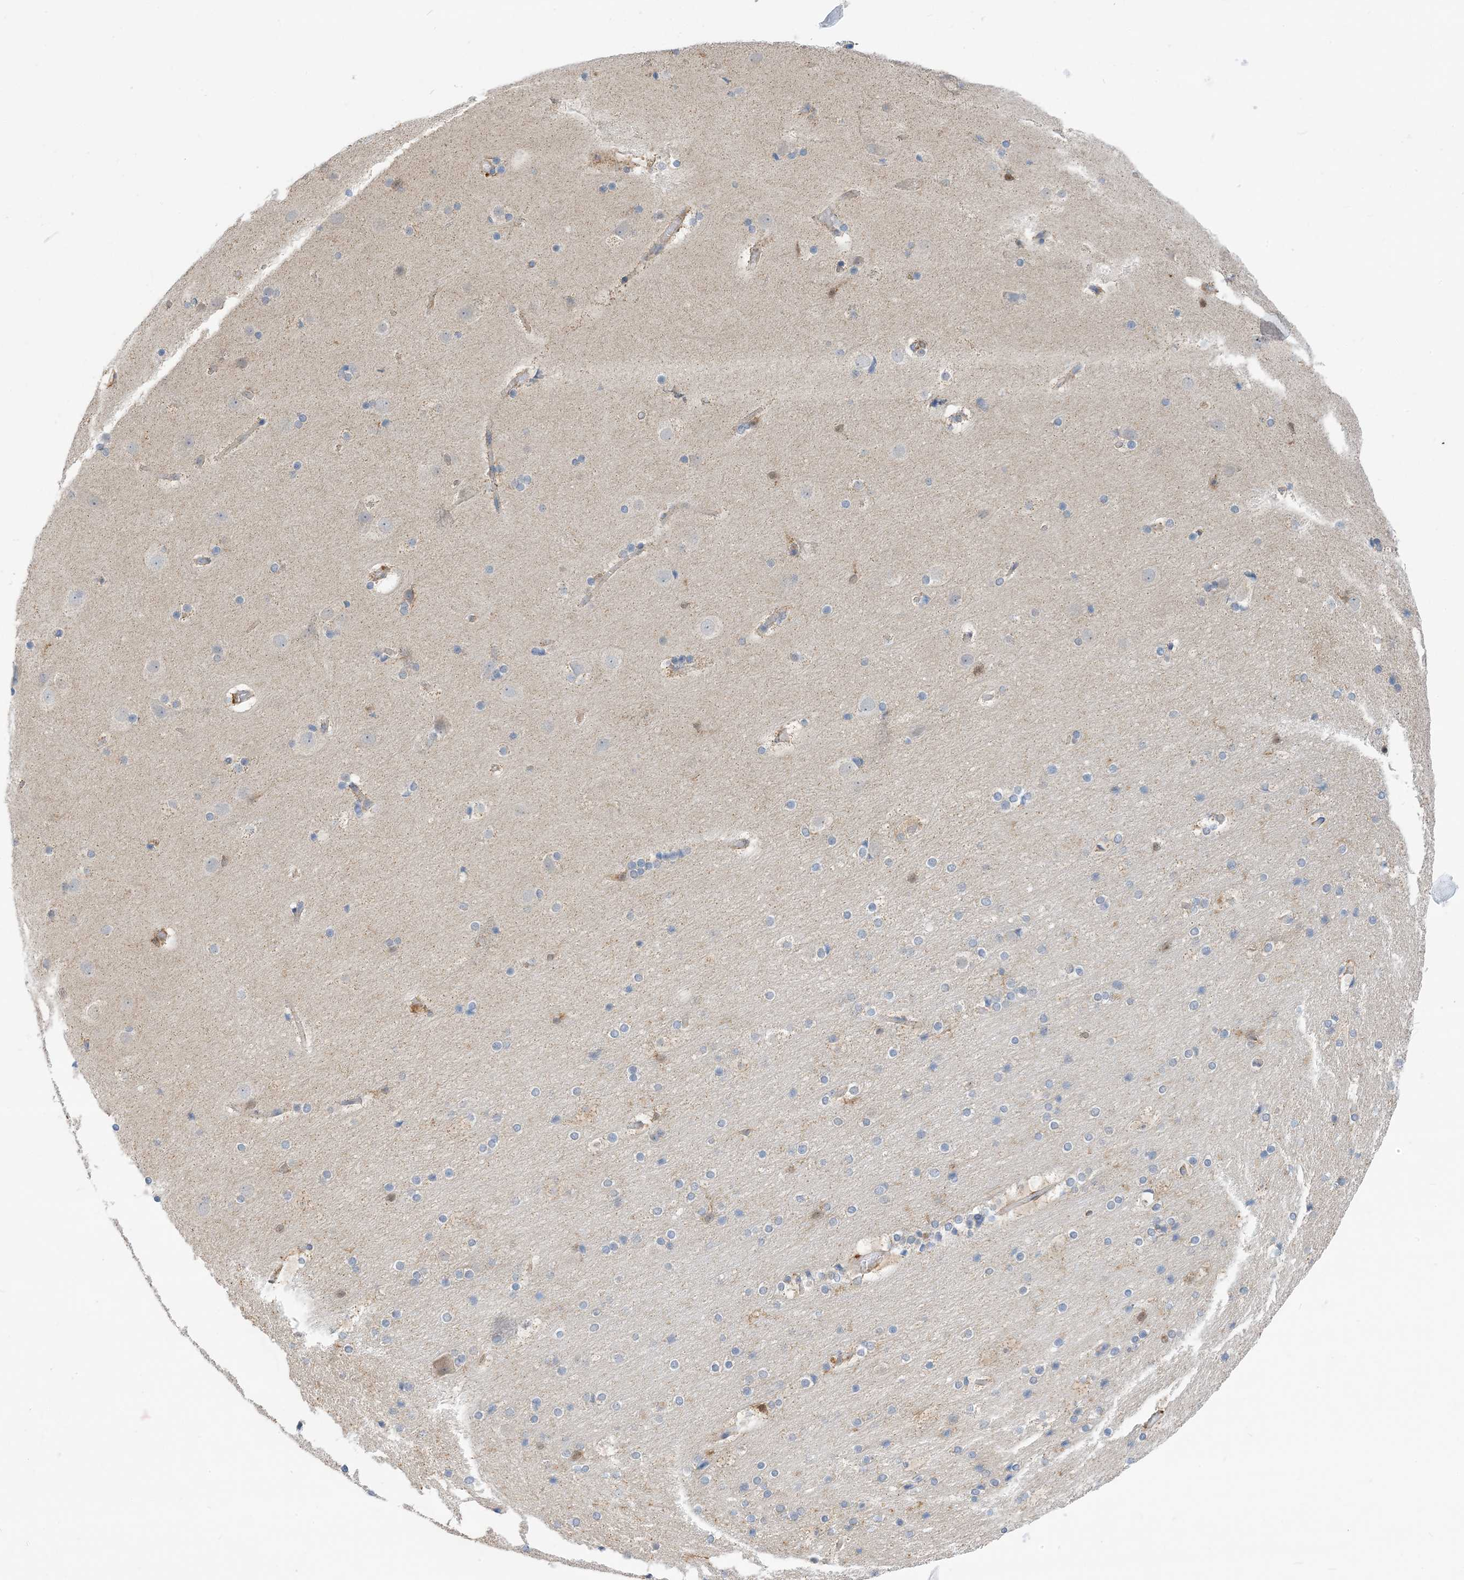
{"staining": {"intensity": "moderate", "quantity": ">75%", "location": "cytoplasmic/membranous"}, "tissue": "cerebral cortex", "cell_type": "Endothelial cells", "image_type": "normal", "snomed": [{"axis": "morphology", "description": "Normal tissue, NOS"}, {"axis": "topography", "description": "Cerebral cortex"}], "caption": "Immunohistochemical staining of benign cerebral cortex shows >75% levels of moderate cytoplasmic/membranous protein staining in about >75% of endothelial cells.", "gene": "NAGK", "patient": {"sex": "male", "age": 57}}